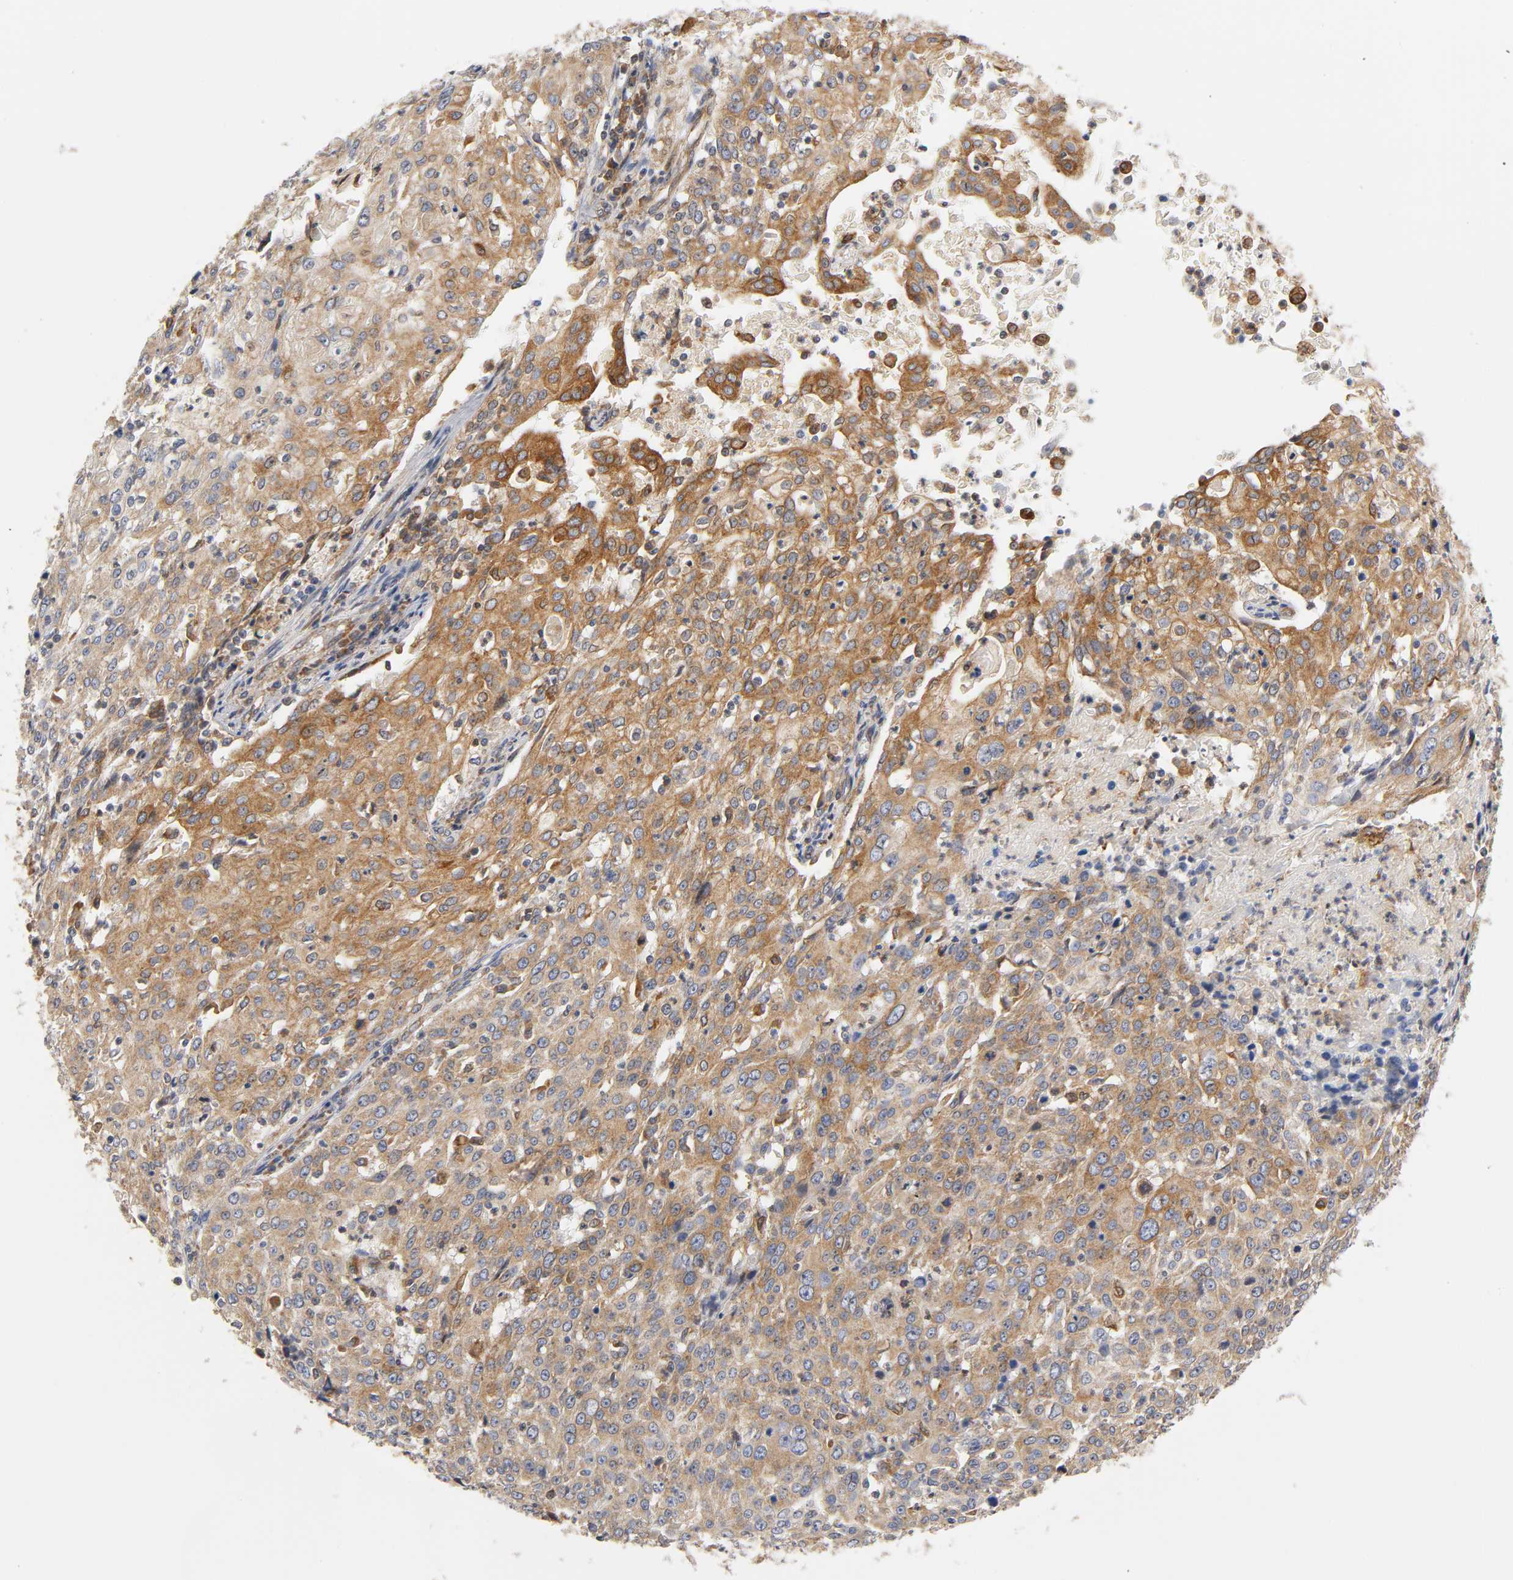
{"staining": {"intensity": "moderate", "quantity": ">75%", "location": "cytoplasmic/membranous"}, "tissue": "cervical cancer", "cell_type": "Tumor cells", "image_type": "cancer", "snomed": [{"axis": "morphology", "description": "Squamous cell carcinoma, NOS"}, {"axis": "topography", "description": "Cervix"}], "caption": "Immunohistochemistry (DAB) staining of human cervical cancer (squamous cell carcinoma) reveals moderate cytoplasmic/membranous protein positivity in about >75% of tumor cells. The protein of interest is stained brown, and the nuclei are stained in blue (DAB (3,3'-diaminobenzidine) IHC with brightfield microscopy, high magnification).", "gene": "POR", "patient": {"sex": "female", "age": 39}}